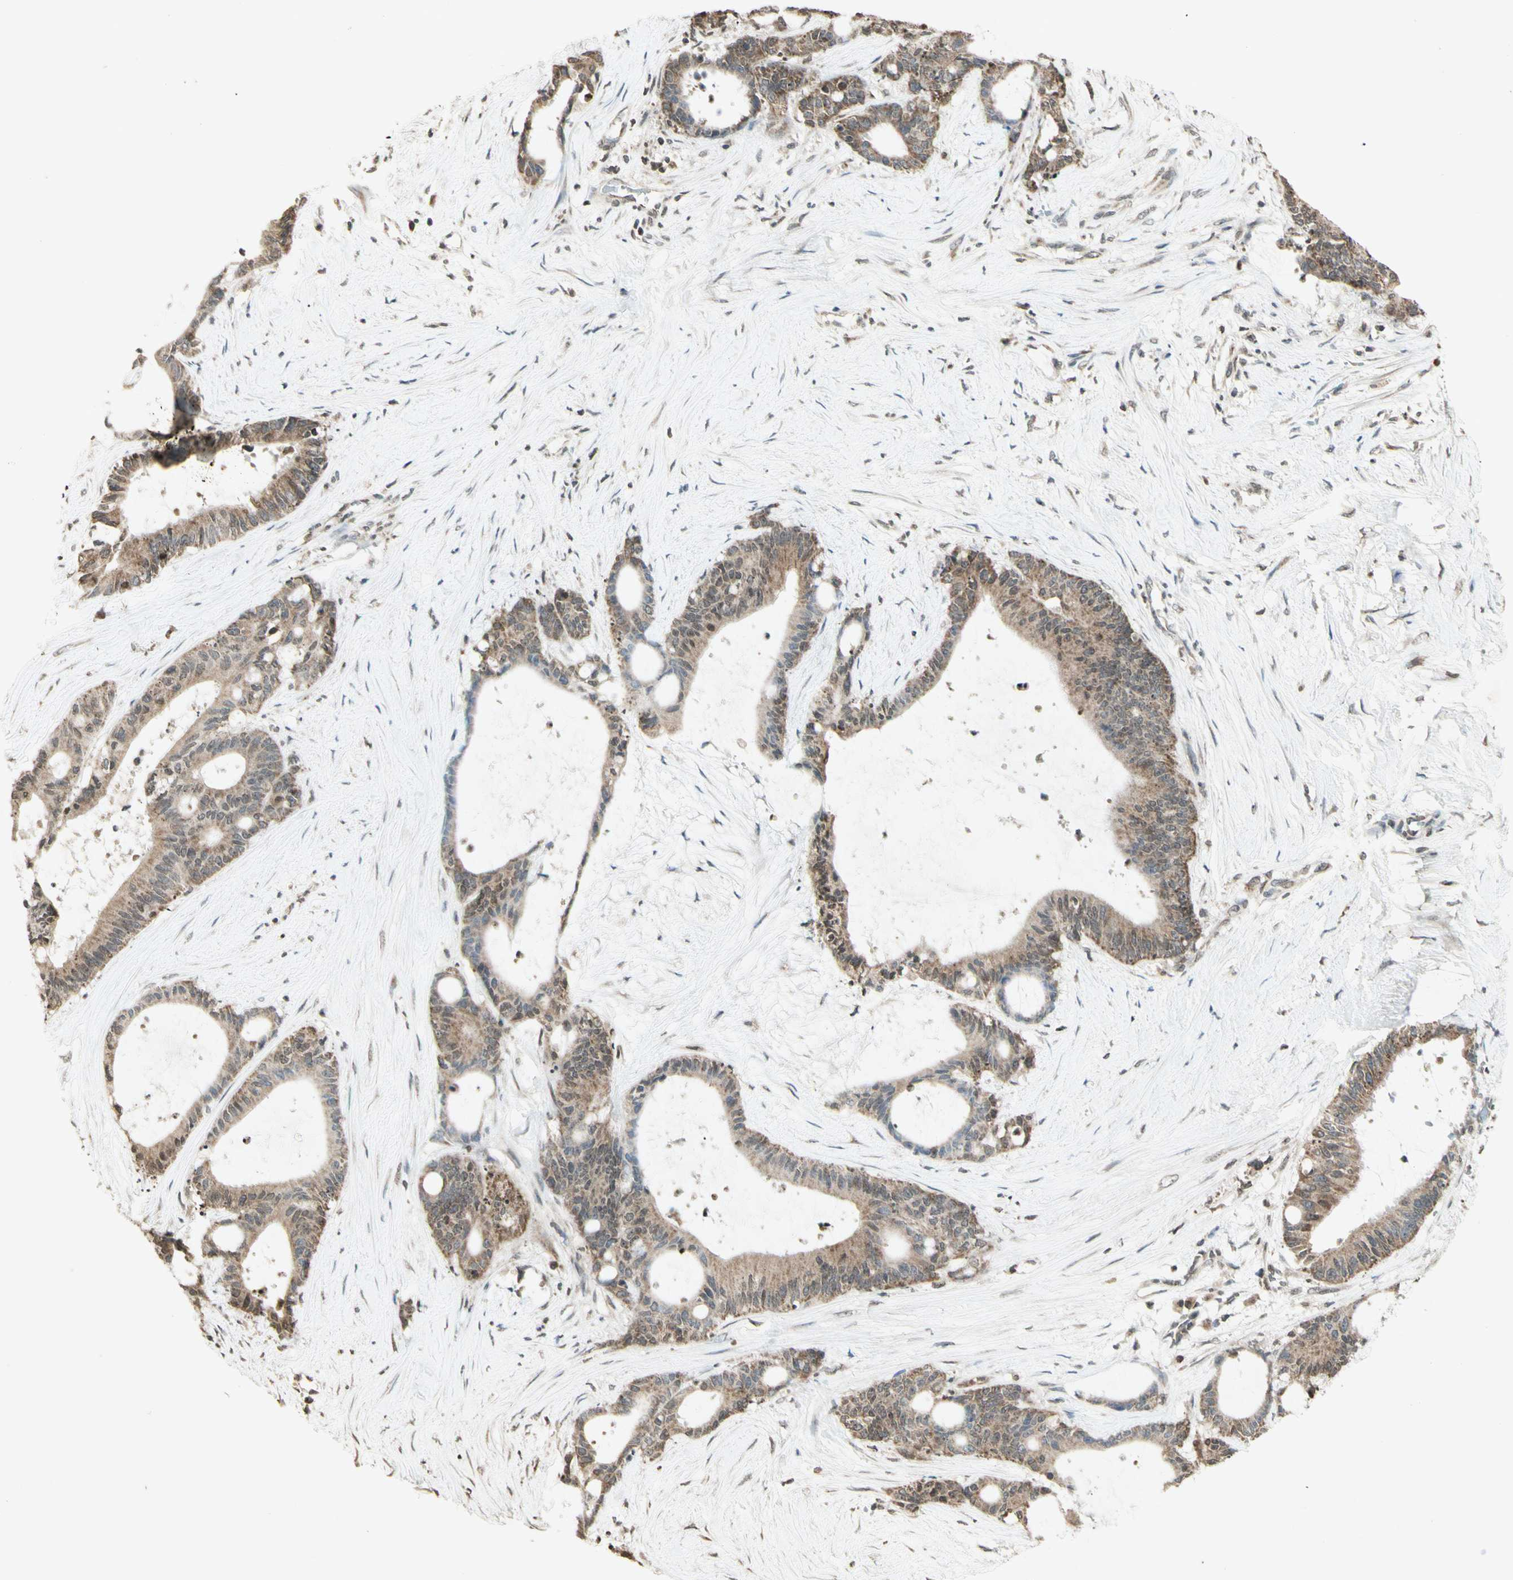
{"staining": {"intensity": "weak", "quantity": ">75%", "location": "cytoplasmic/membranous"}, "tissue": "liver cancer", "cell_type": "Tumor cells", "image_type": "cancer", "snomed": [{"axis": "morphology", "description": "Cholangiocarcinoma"}, {"axis": "topography", "description": "Liver"}], "caption": "Liver cholangiocarcinoma stained with IHC demonstrates weak cytoplasmic/membranous expression in approximately >75% of tumor cells.", "gene": "CCNI", "patient": {"sex": "female", "age": 73}}